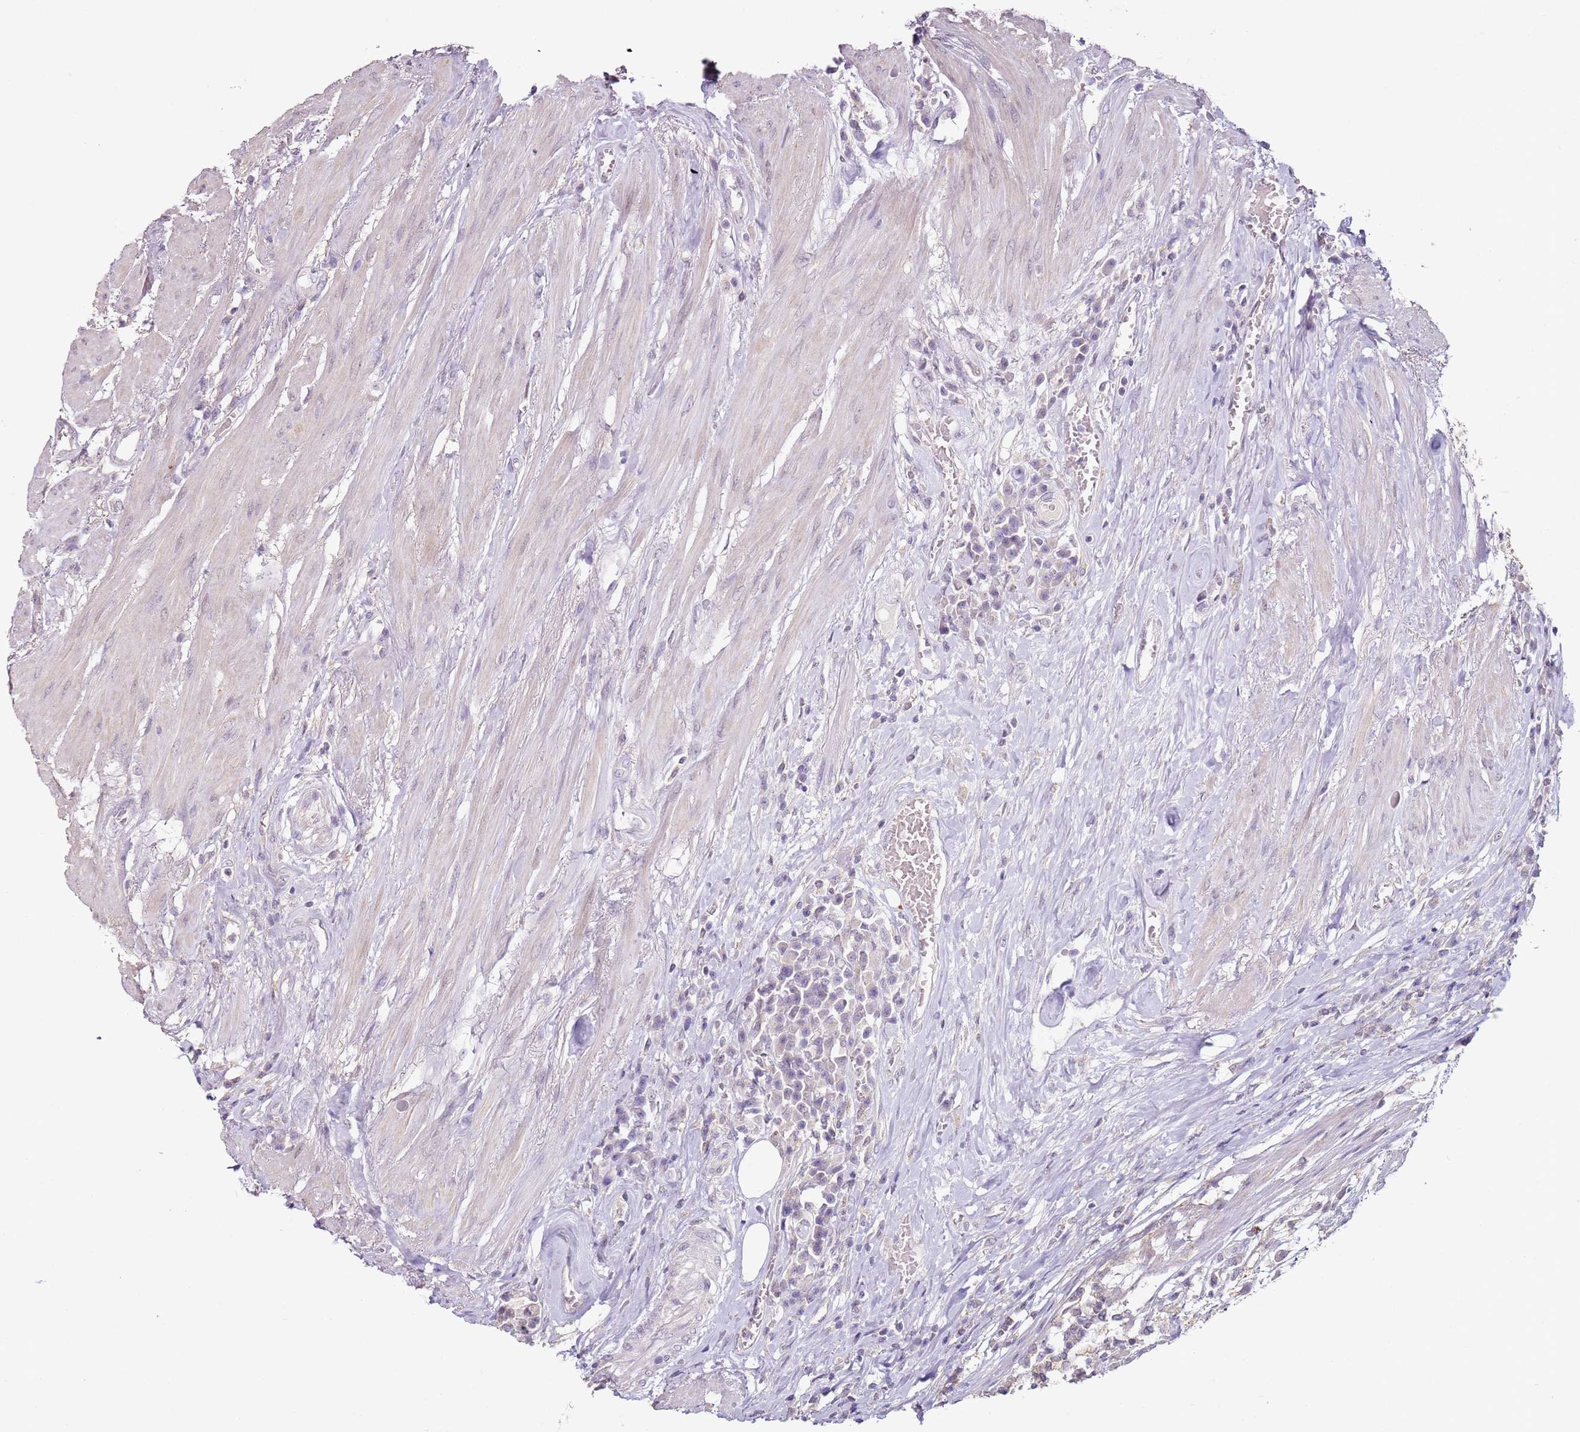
{"staining": {"intensity": "negative", "quantity": "none", "location": "none"}, "tissue": "urothelial cancer", "cell_type": "Tumor cells", "image_type": "cancer", "snomed": [{"axis": "morphology", "description": "Urothelial carcinoma, High grade"}, {"axis": "topography", "description": "Urinary bladder"}], "caption": "Urothelial cancer was stained to show a protein in brown. There is no significant positivity in tumor cells. (Stains: DAB (3,3'-diaminobenzidine) IHC with hematoxylin counter stain, Microscopy: brightfield microscopy at high magnification).", "gene": "MDH1", "patient": {"sex": "female", "age": 63}}